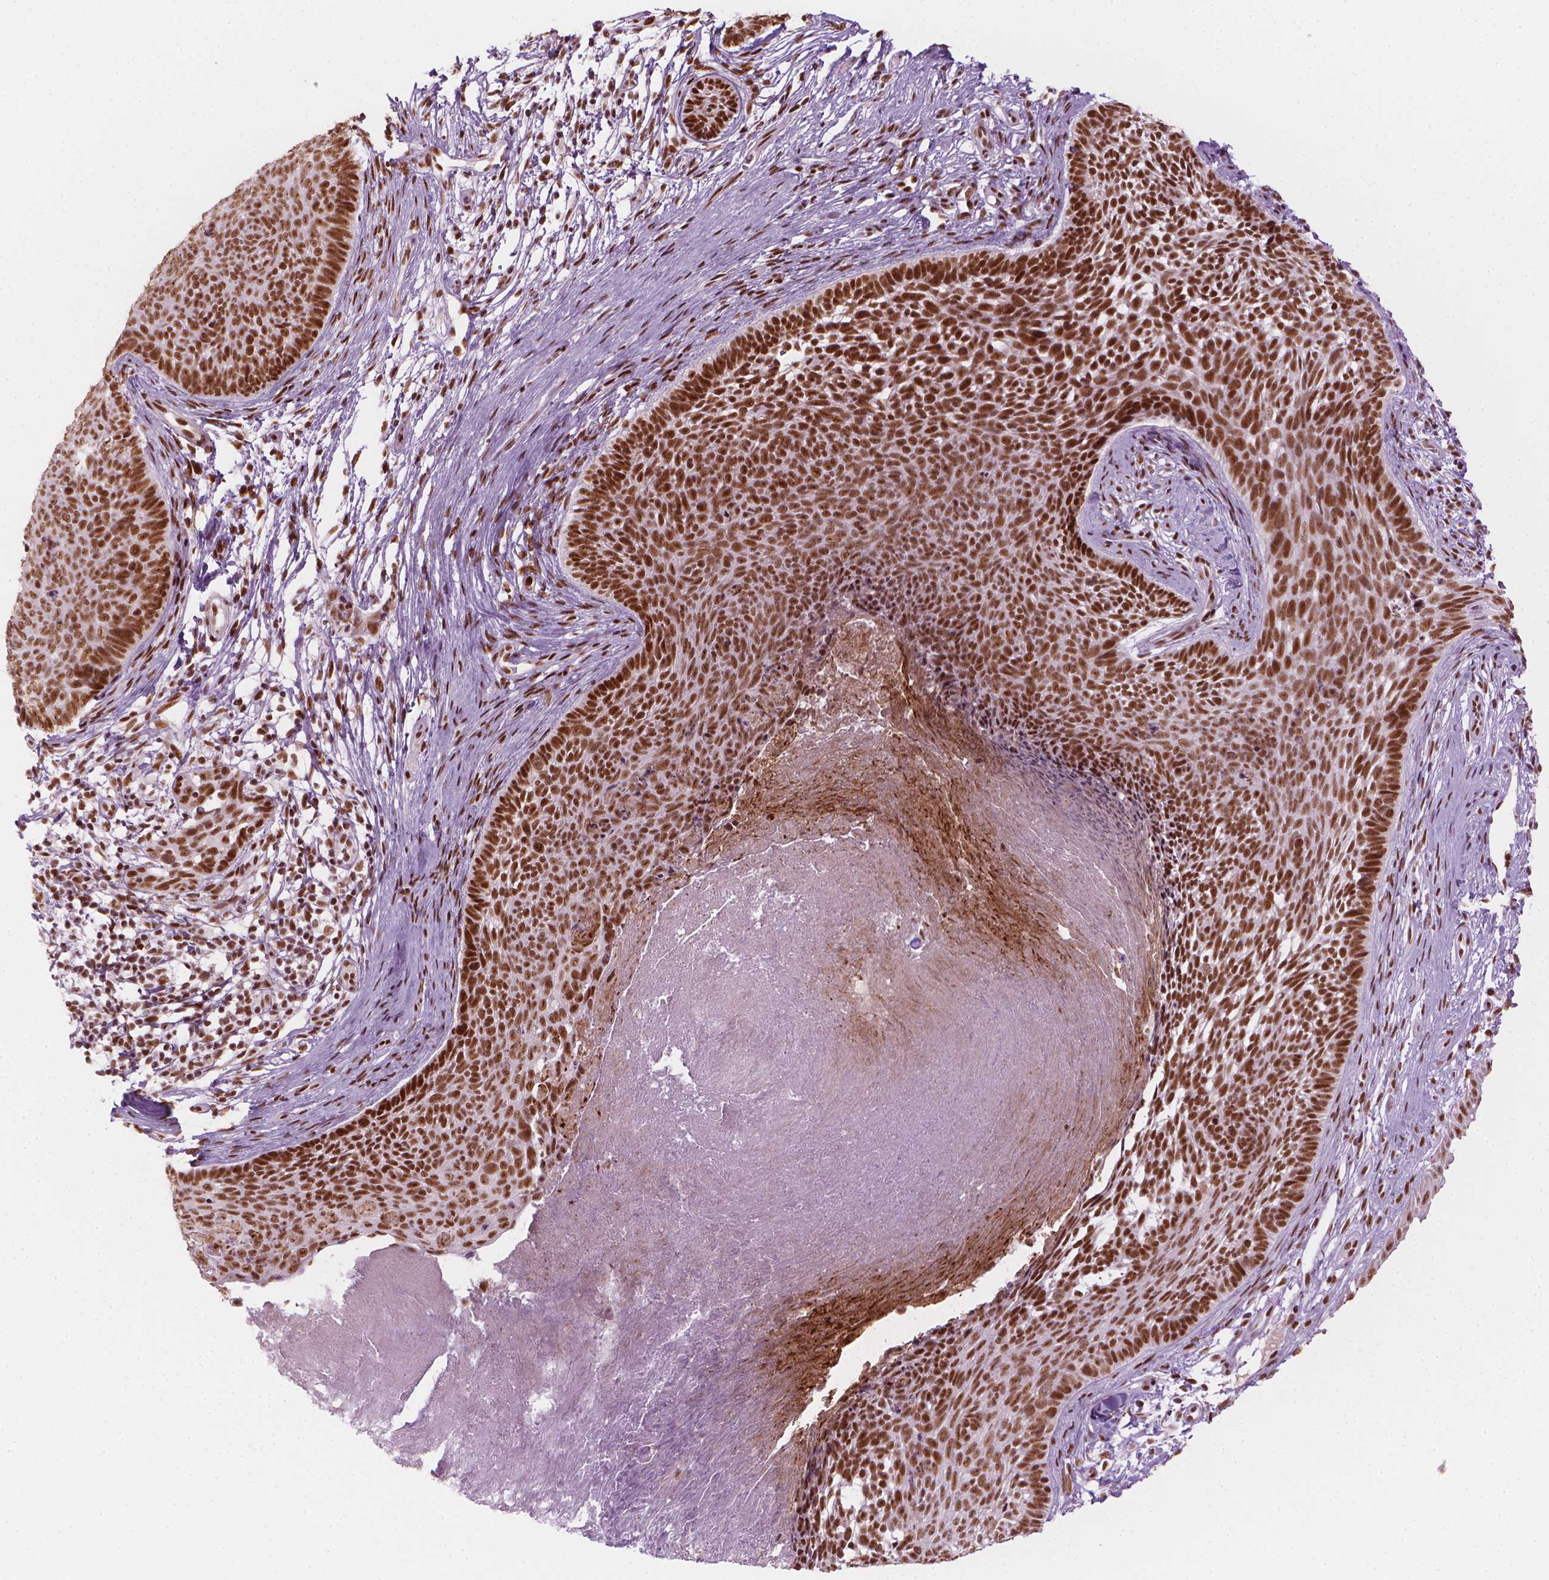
{"staining": {"intensity": "strong", "quantity": ">75%", "location": "nuclear"}, "tissue": "skin cancer", "cell_type": "Tumor cells", "image_type": "cancer", "snomed": [{"axis": "morphology", "description": "Basal cell carcinoma"}, {"axis": "topography", "description": "Skin"}], "caption": "A high amount of strong nuclear positivity is present in about >75% of tumor cells in skin basal cell carcinoma tissue.", "gene": "ELF2", "patient": {"sex": "male", "age": 85}}